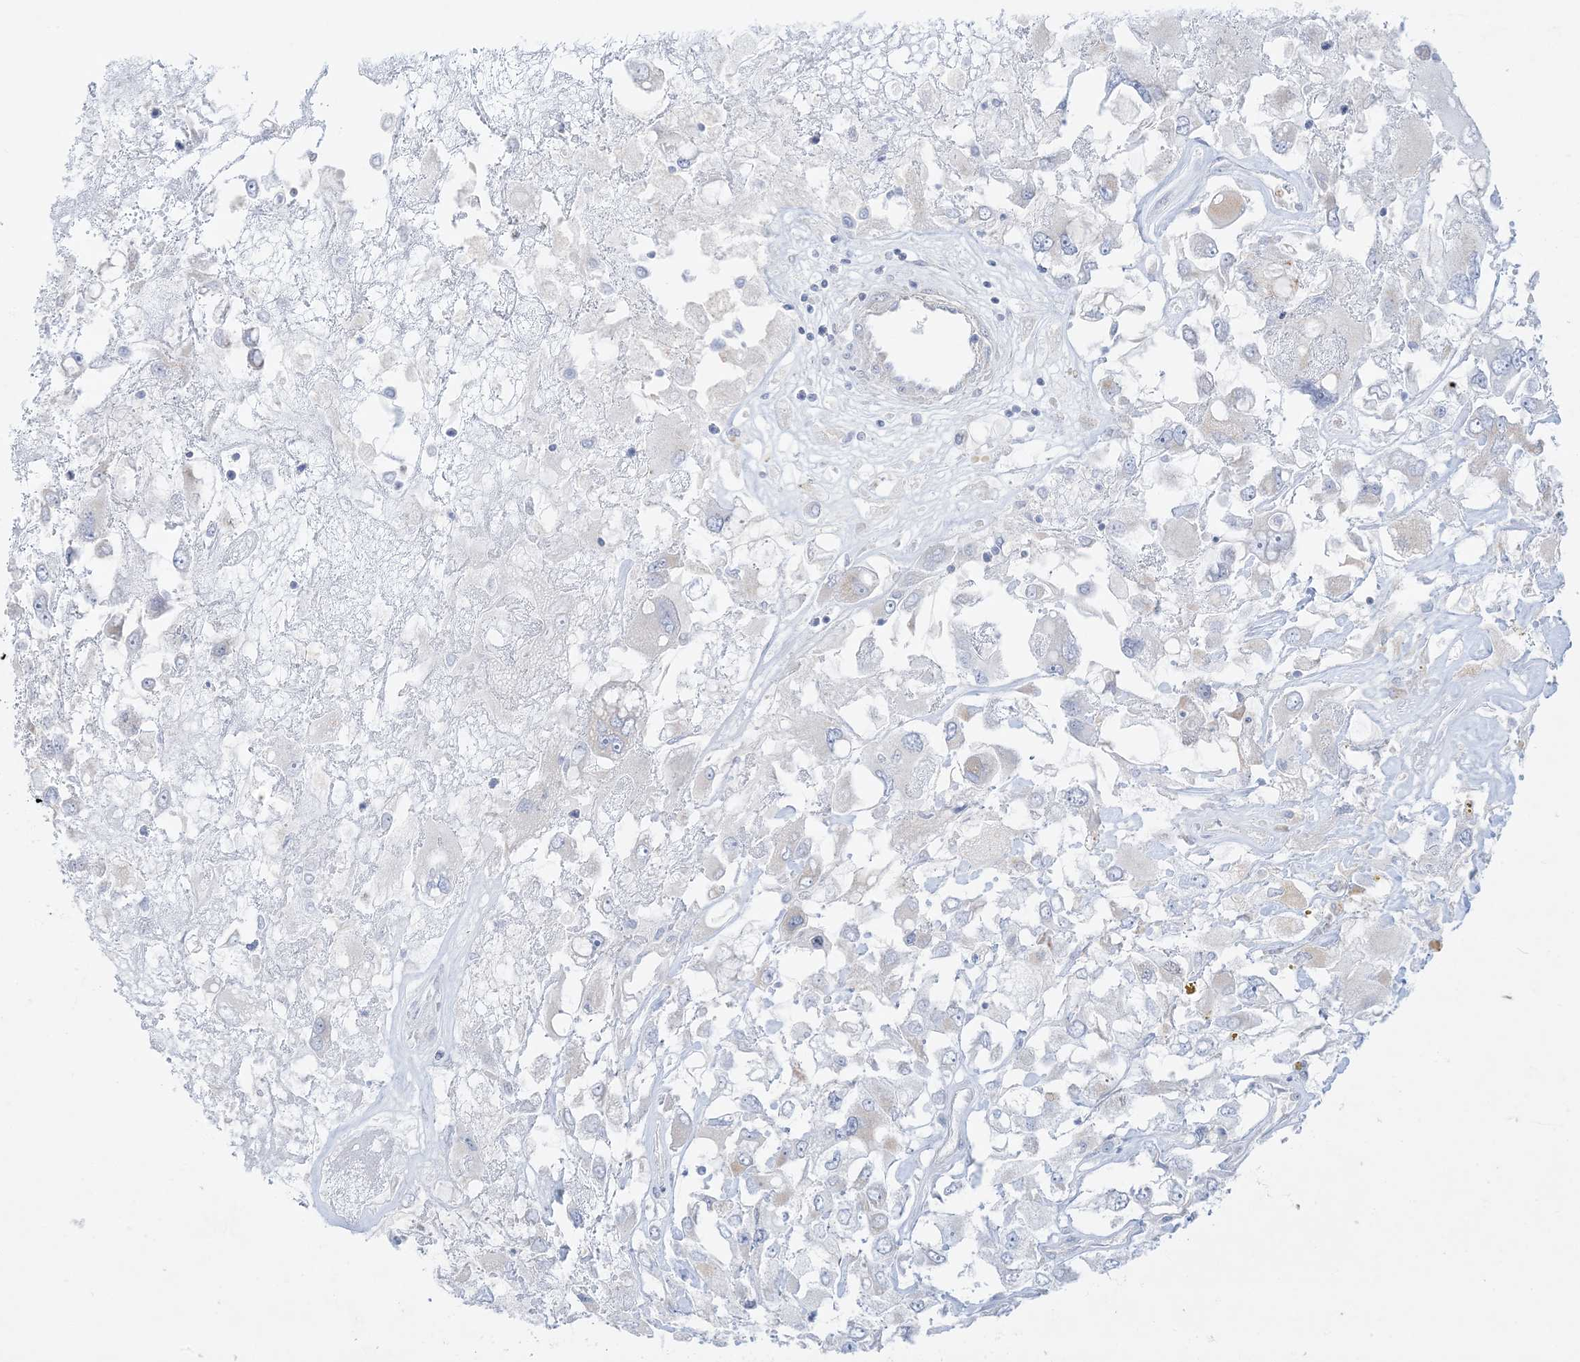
{"staining": {"intensity": "negative", "quantity": "none", "location": "none"}, "tissue": "renal cancer", "cell_type": "Tumor cells", "image_type": "cancer", "snomed": [{"axis": "morphology", "description": "Adenocarcinoma, NOS"}, {"axis": "topography", "description": "Kidney"}], "caption": "A high-resolution image shows immunohistochemistry (IHC) staining of adenocarcinoma (renal), which displays no significant staining in tumor cells.", "gene": "FAM184A", "patient": {"sex": "female", "age": 52}}